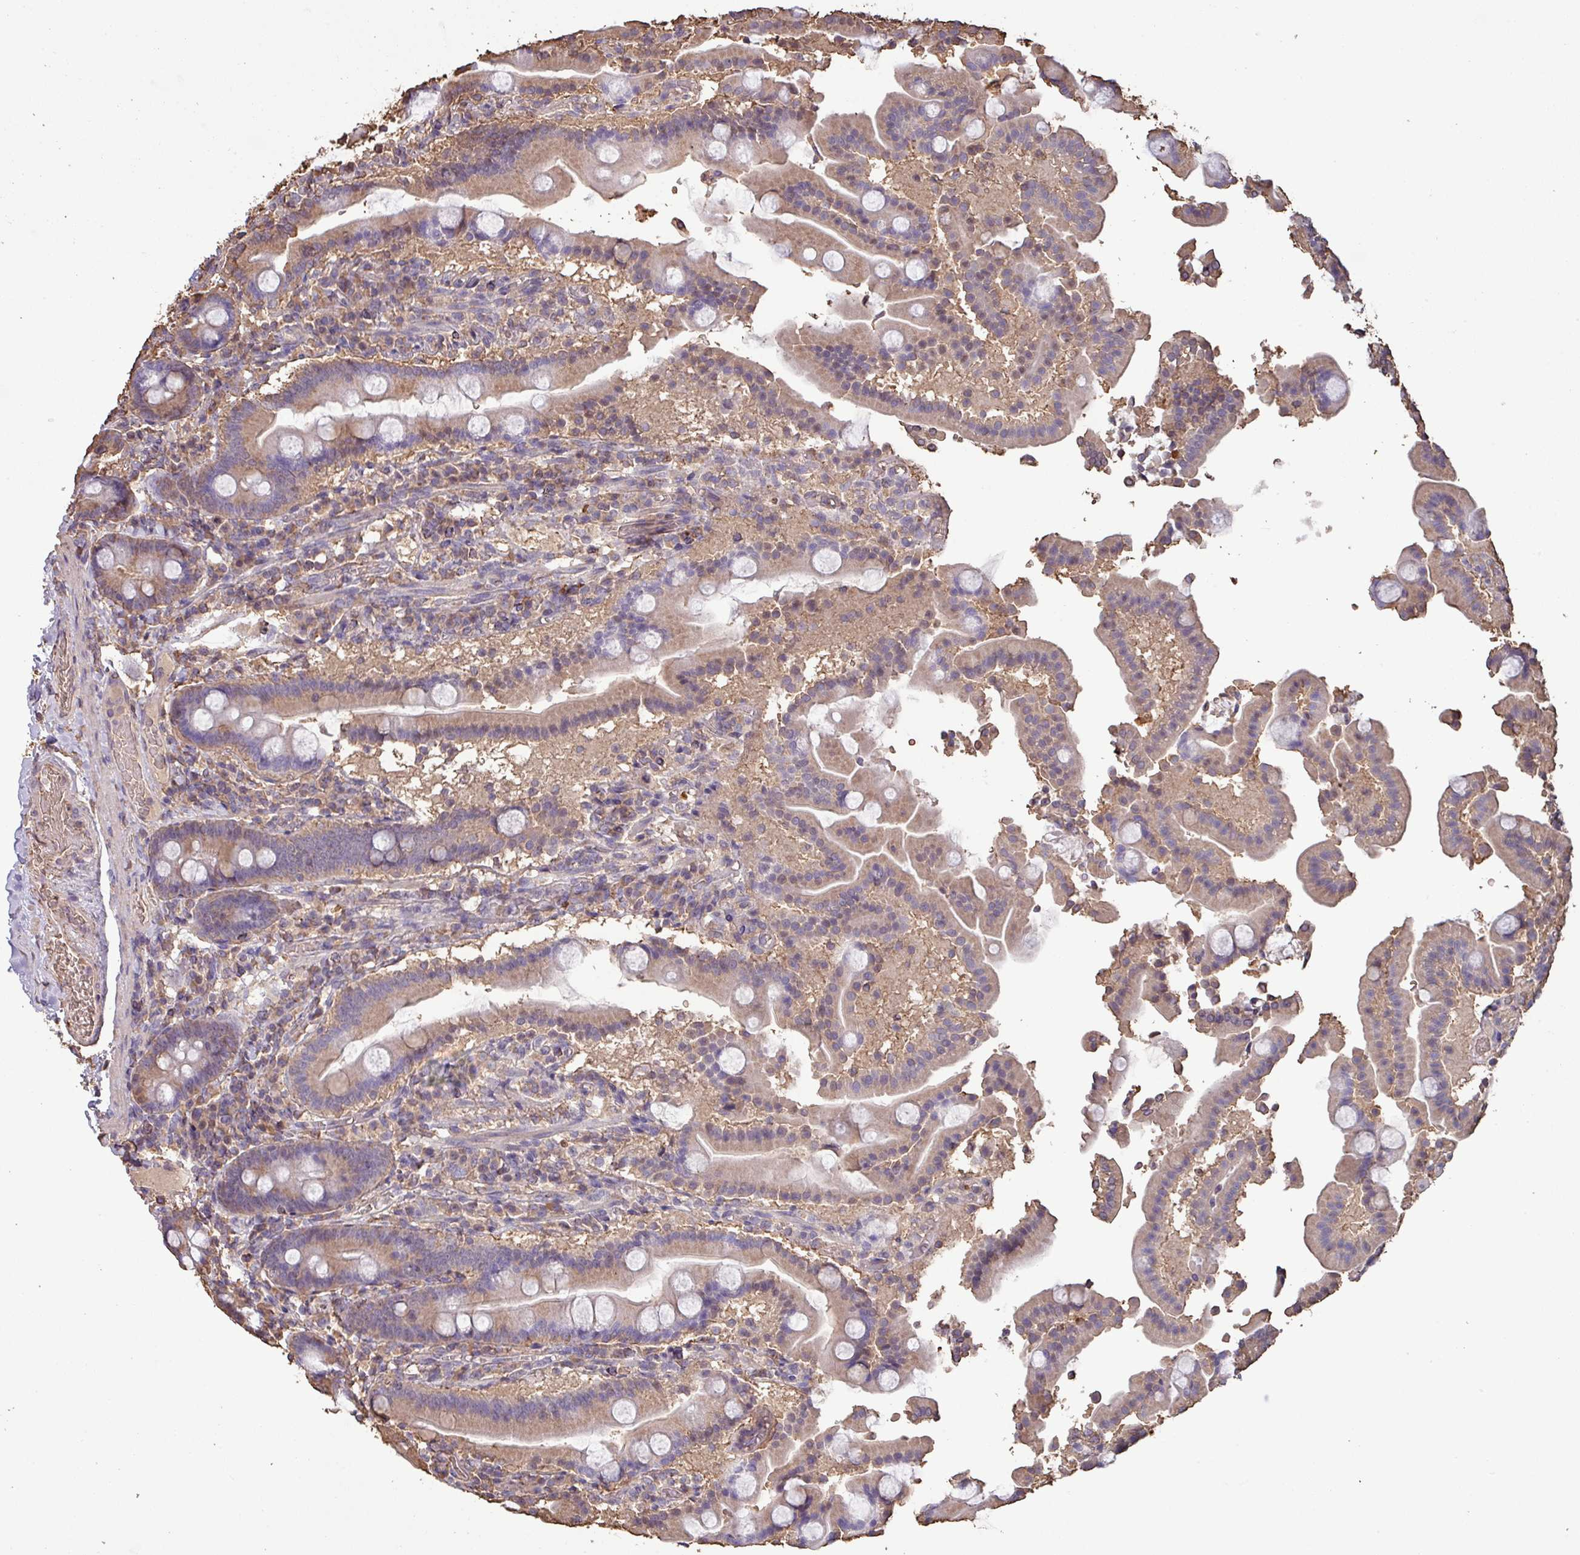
{"staining": {"intensity": "moderate", "quantity": ">75%", "location": "cytoplasmic/membranous"}, "tissue": "duodenum", "cell_type": "Glandular cells", "image_type": "normal", "snomed": [{"axis": "morphology", "description": "Normal tissue, NOS"}, {"axis": "topography", "description": "Duodenum"}], "caption": "Immunohistochemical staining of benign duodenum exhibits moderate cytoplasmic/membranous protein expression in approximately >75% of glandular cells. (IHC, brightfield microscopy, high magnification).", "gene": "CAMK2A", "patient": {"sex": "male", "age": 55}}